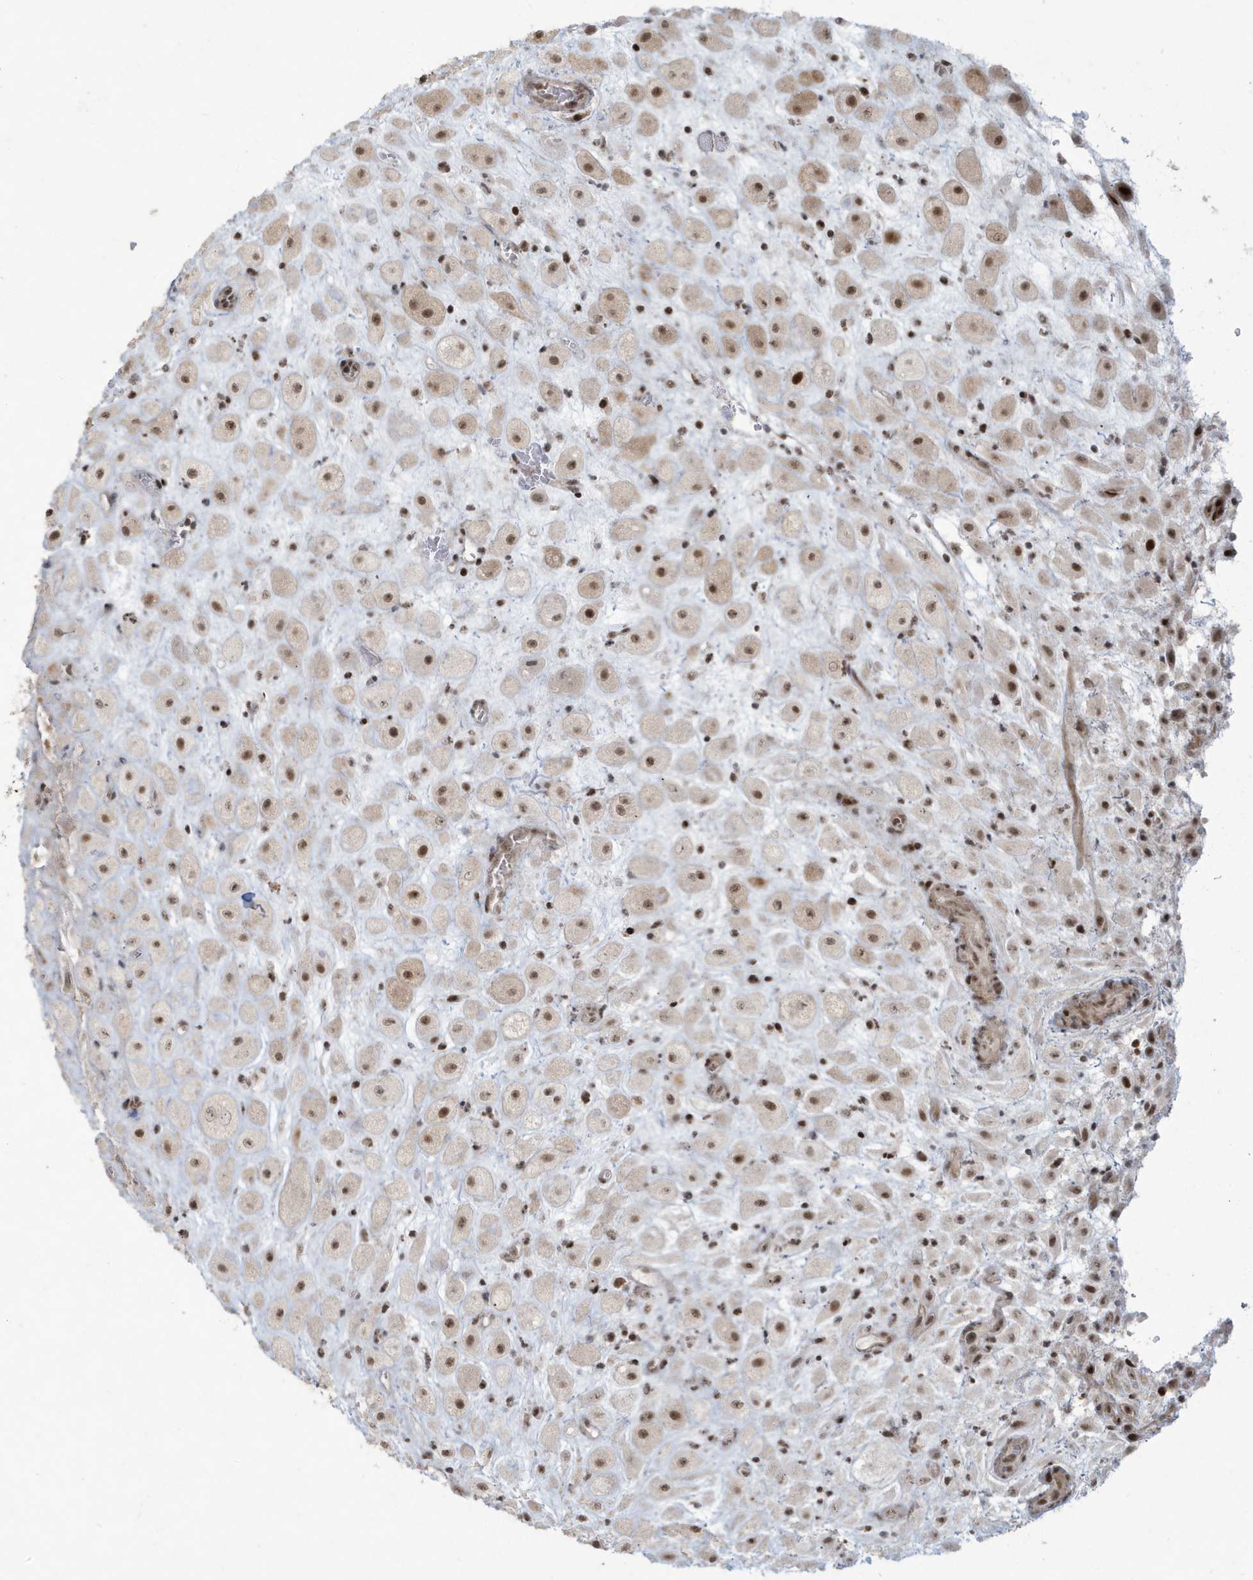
{"staining": {"intensity": "moderate", "quantity": ">75%", "location": "nuclear"}, "tissue": "placenta", "cell_type": "Decidual cells", "image_type": "normal", "snomed": [{"axis": "morphology", "description": "Normal tissue, NOS"}, {"axis": "topography", "description": "Placenta"}], "caption": "Immunohistochemistry image of normal placenta stained for a protein (brown), which shows medium levels of moderate nuclear positivity in approximately >75% of decidual cells.", "gene": "C1orf52", "patient": {"sex": "female", "age": 35}}